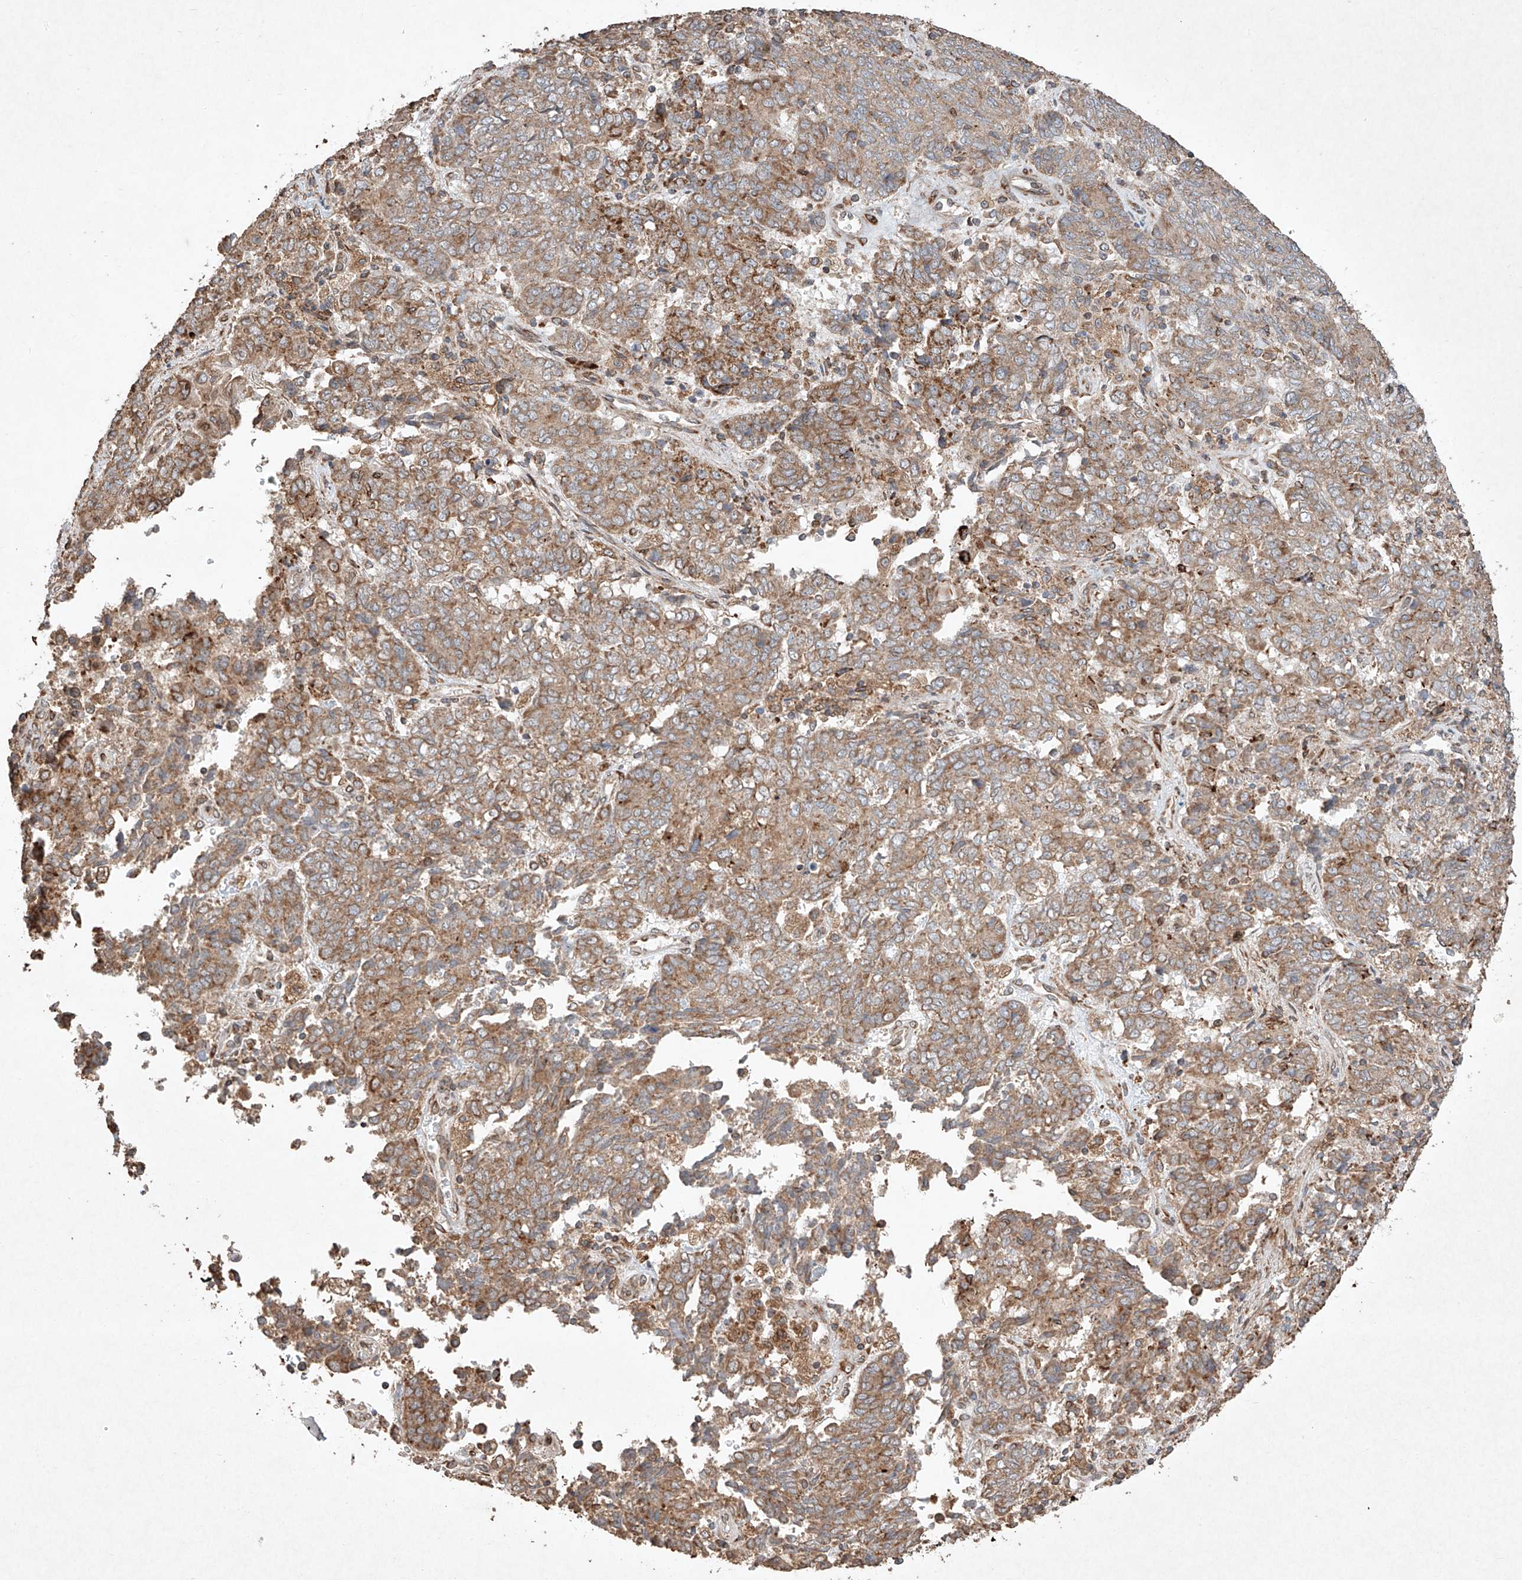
{"staining": {"intensity": "moderate", "quantity": ">75%", "location": "cytoplasmic/membranous"}, "tissue": "endometrial cancer", "cell_type": "Tumor cells", "image_type": "cancer", "snomed": [{"axis": "morphology", "description": "Adenocarcinoma, NOS"}, {"axis": "topography", "description": "Endometrium"}], "caption": "Endometrial cancer (adenocarcinoma) stained for a protein displays moderate cytoplasmic/membranous positivity in tumor cells.", "gene": "SEMA3B", "patient": {"sex": "female", "age": 80}}